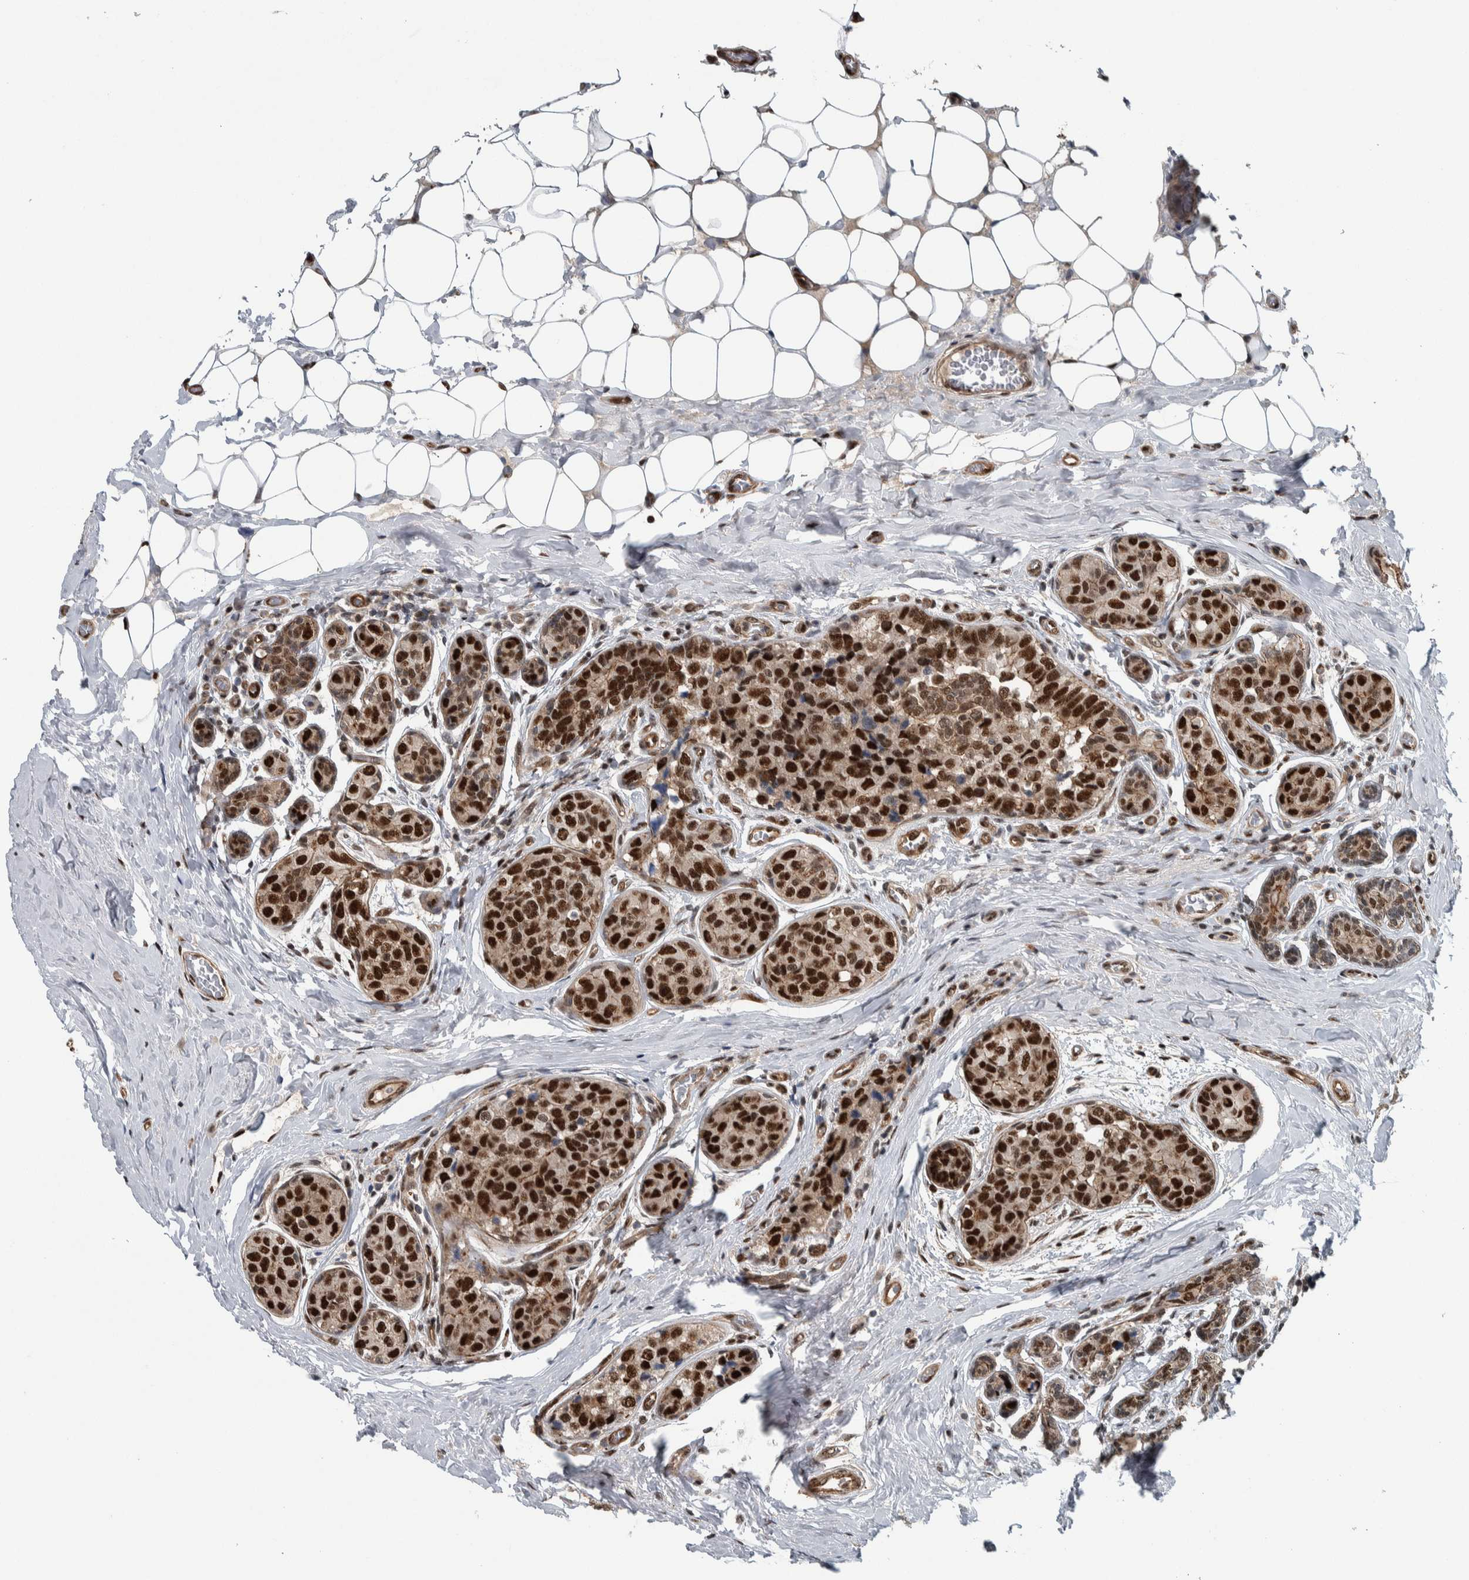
{"staining": {"intensity": "strong", "quantity": ">75%", "location": "nuclear"}, "tissue": "breast cancer", "cell_type": "Tumor cells", "image_type": "cancer", "snomed": [{"axis": "morphology", "description": "Normal tissue, NOS"}, {"axis": "morphology", "description": "Duct carcinoma"}, {"axis": "topography", "description": "Breast"}], "caption": "Immunohistochemistry (IHC) image of neoplastic tissue: human breast cancer (intraductal carcinoma) stained using immunohistochemistry displays high levels of strong protein expression localized specifically in the nuclear of tumor cells, appearing as a nuclear brown color.", "gene": "FAM135B", "patient": {"sex": "female", "age": 43}}